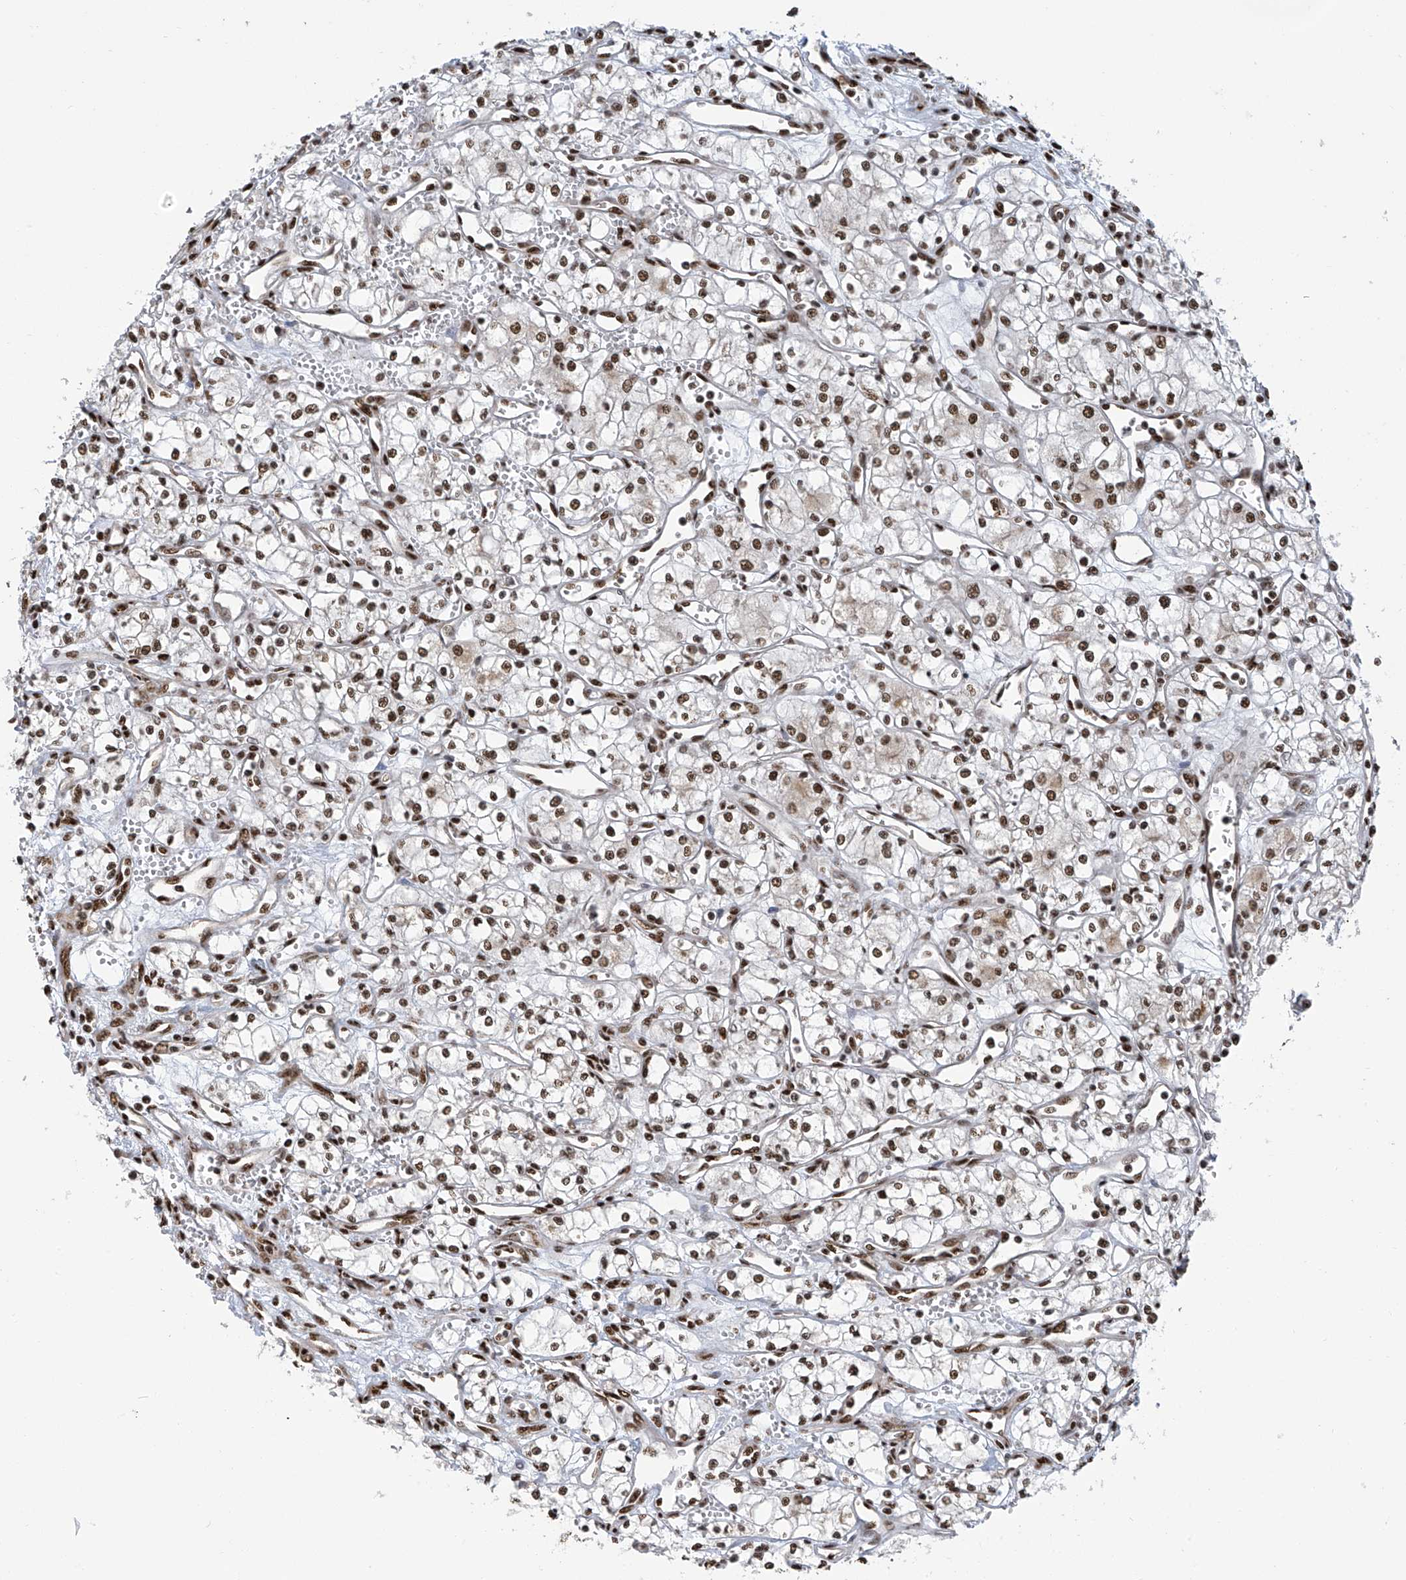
{"staining": {"intensity": "moderate", "quantity": ">75%", "location": "nuclear"}, "tissue": "renal cancer", "cell_type": "Tumor cells", "image_type": "cancer", "snomed": [{"axis": "morphology", "description": "Adenocarcinoma, NOS"}, {"axis": "topography", "description": "Kidney"}], "caption": "High-power microscopy captured an immunohistochemistry (IHC) image of adenocarcinoma (renal), revealing moderate nuclear positivity in about >75% of tumor cells.", "gene": "APLF", "patient": {"sex": "male", "age": 59}}